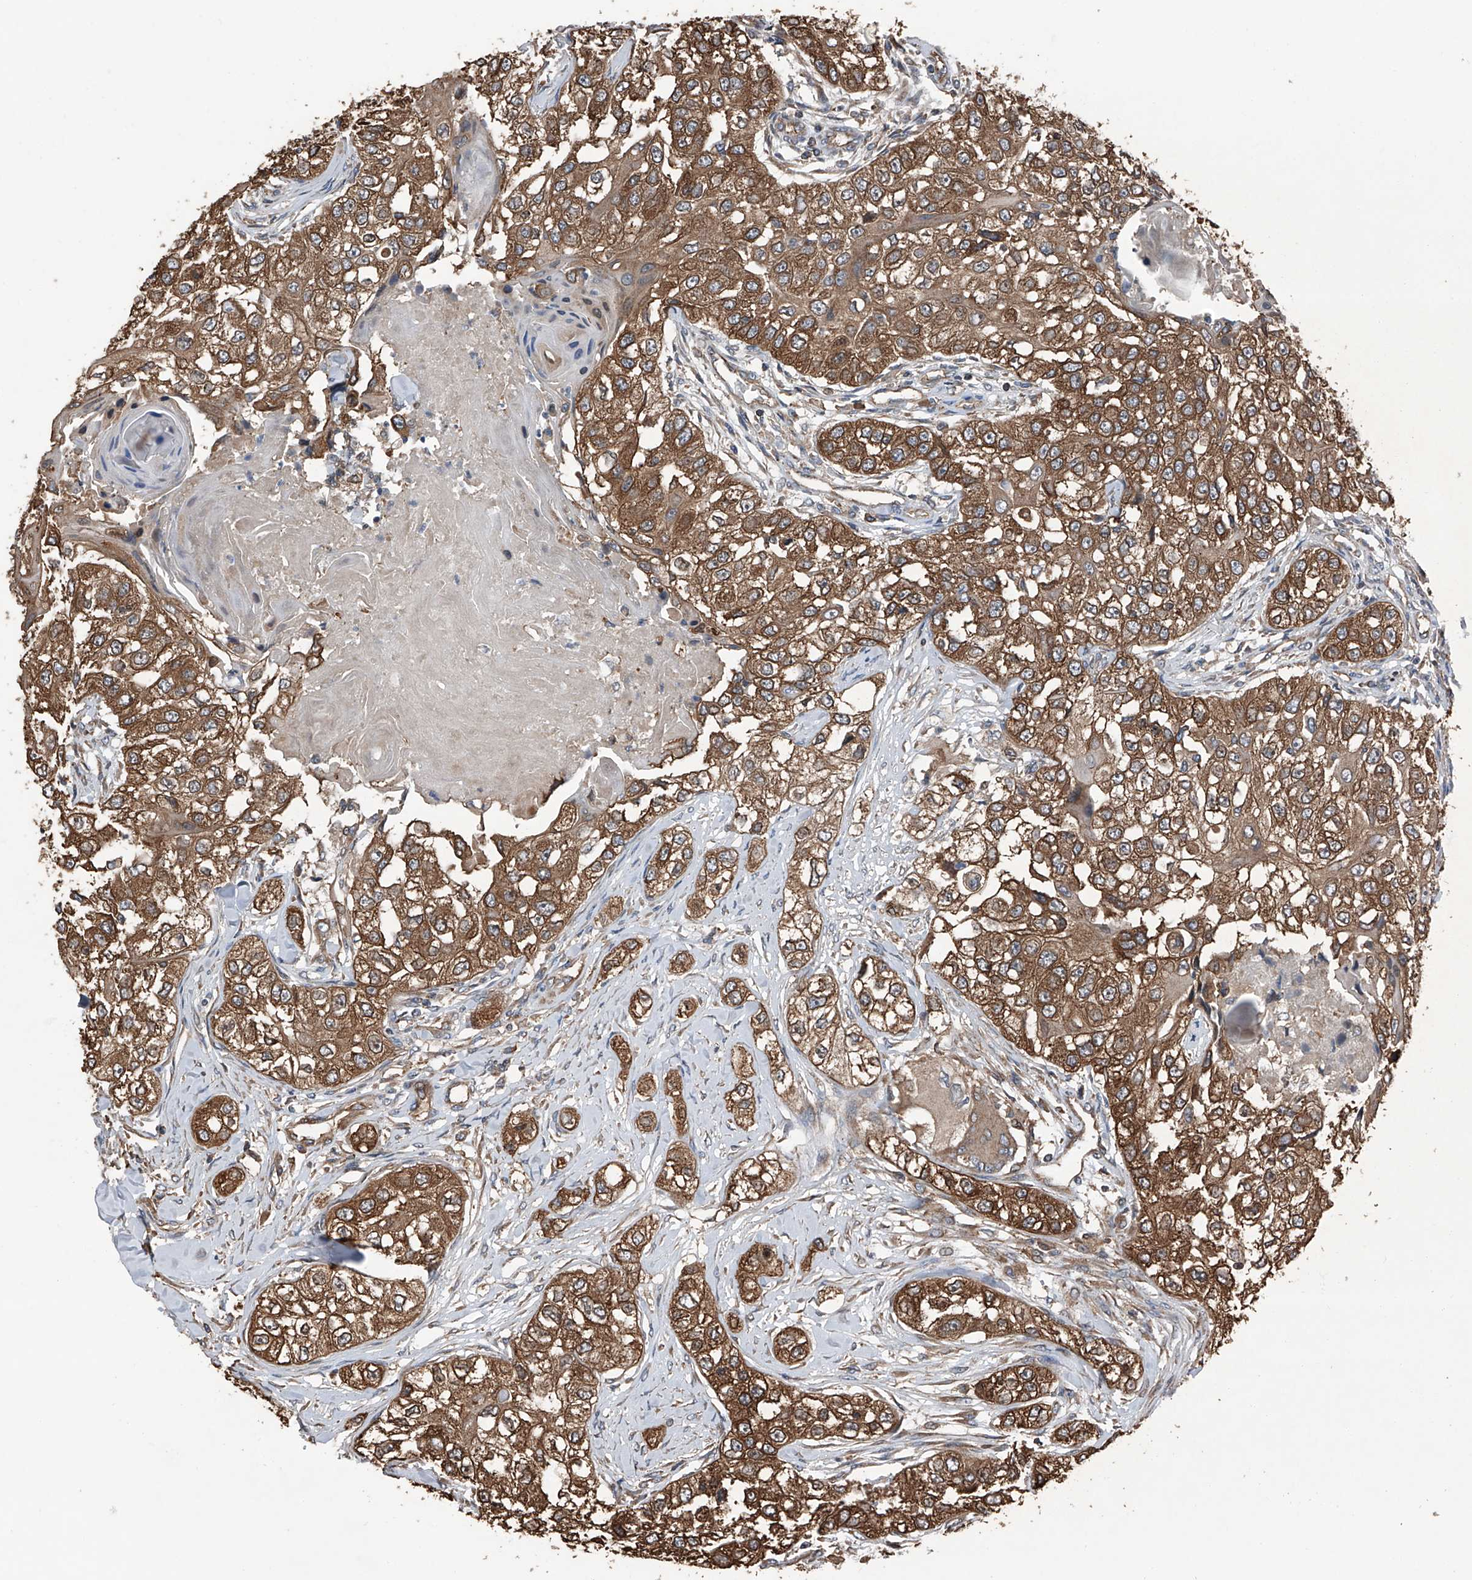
{"staining": {"intensity": "strong", "quantity": ">75%", "location": "cytoplasmic/membranous"}, "tissue": "head and neck cancer", "cell_type": "Tumor cells", "image_type": "cancer", "snomed": [{"axis": "morphology", "description": "Normal tissue, NOS"}, {"axis": "morphology", "description": "Squamous cell carcinoma, NOS"}, {"axis": "topography", "description": "Skeletal muscle"}, {"axis": "topography", "description": "Head-Neck"}], "caption": "Immunohistochemical staining of human head and neck cancer demonstrates high levels of strong cytoplasmic/membranous positivity in approximately >75% of tumor cells. The staining was performed using DAB to visualize the protein expression in brown, while the nuclei were stained in blue with hematoxylin (Magnification: 20x).", "gene": "KCNJ2", "patient": {"sex": "male", "age": 51}}